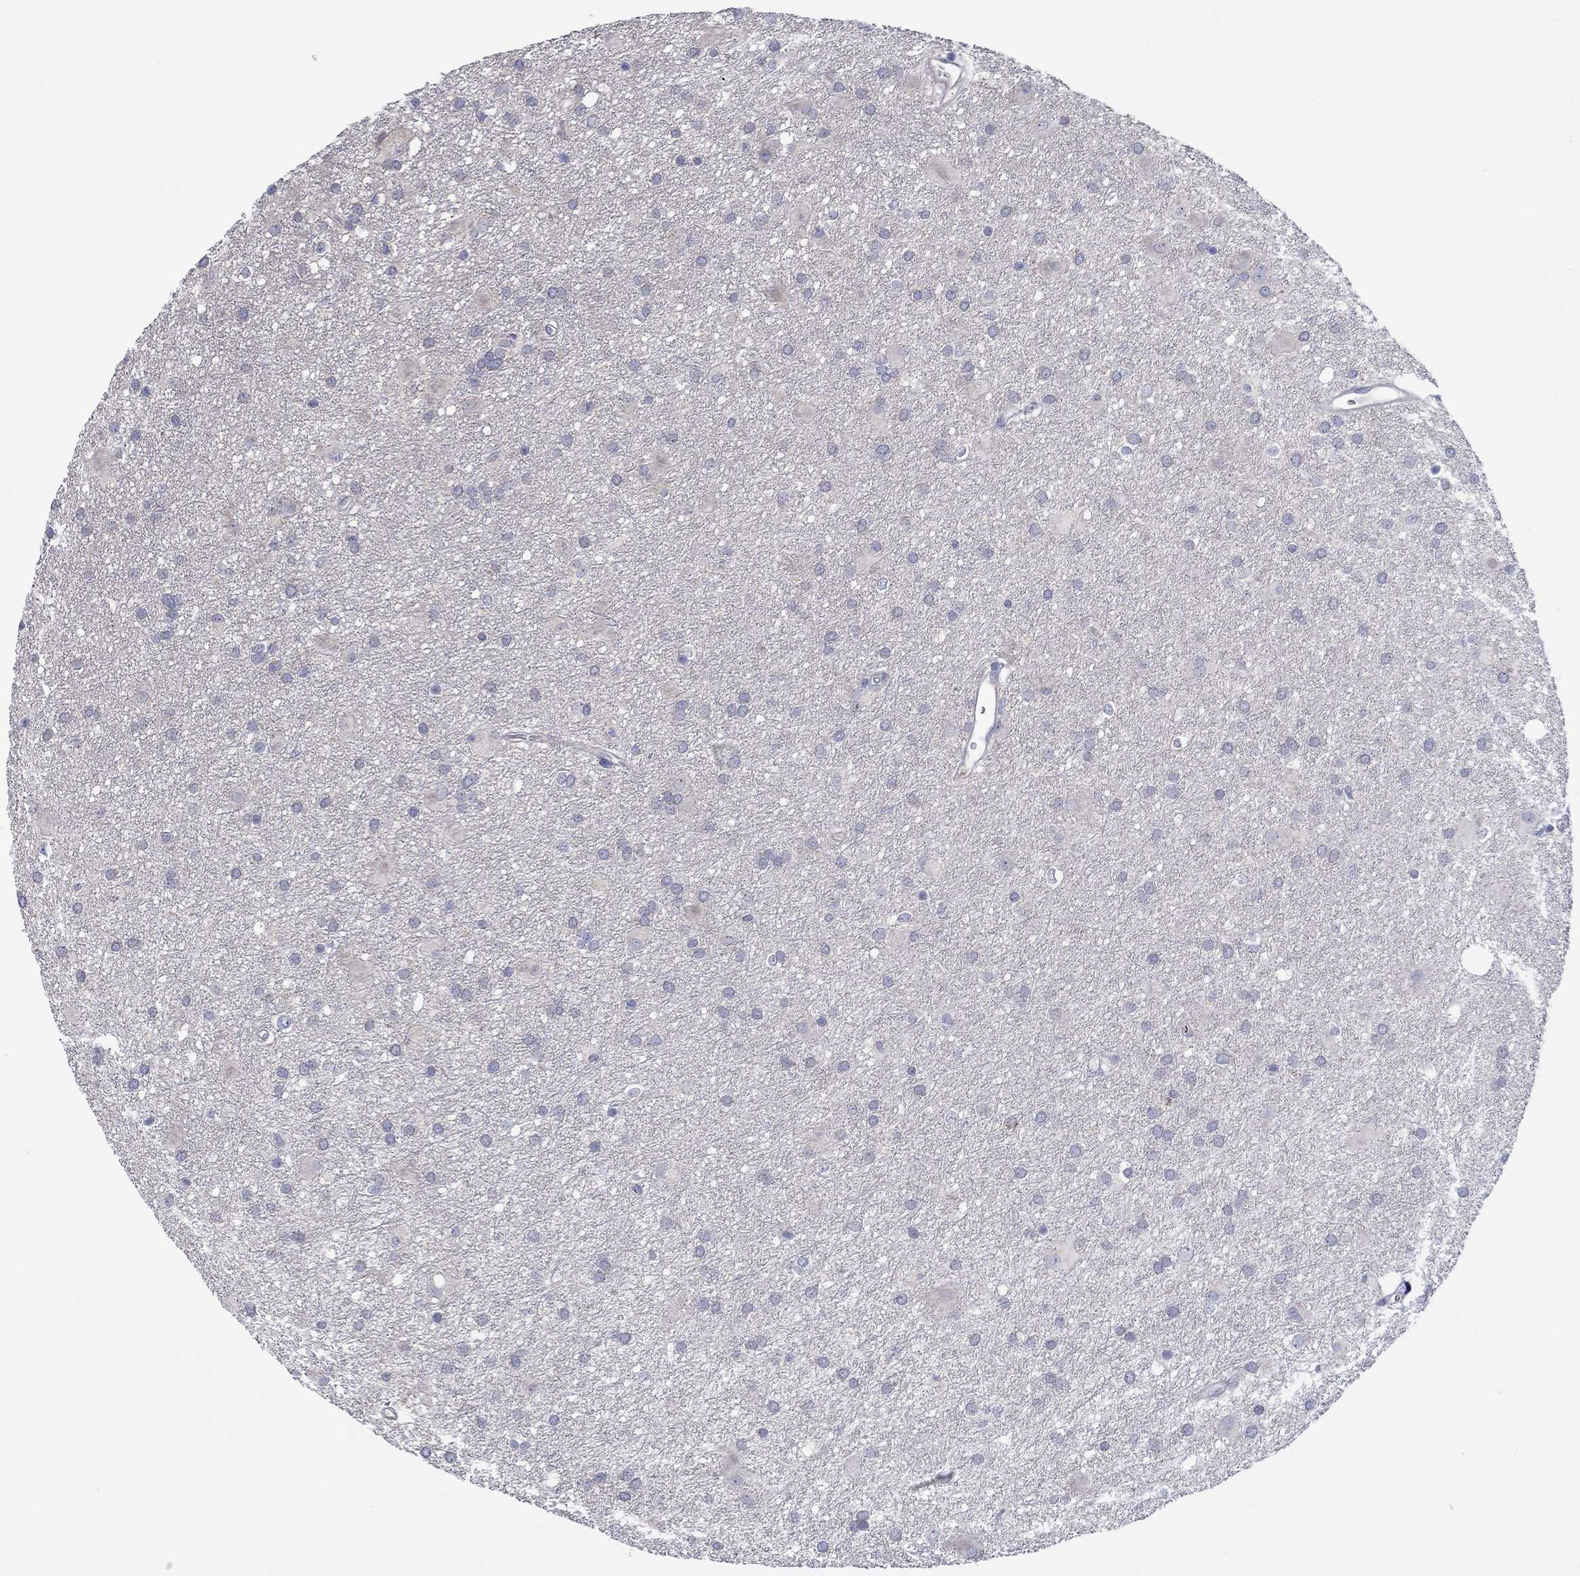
{"staining": {"intensity": "negative", "quantity": "none", "location": "none"}, "tissue": "glioma", "cell_type": "Tumor cells", "image_type": "cancer", "snomed": [{"axis": "morphology", "description": "Glioma, malignant, Low grade"}, {"axis": "topography", "description": "Brain"}], "caption": "Human glioma stained for a protein using IHC shows no expression in tumor cells.", "gene": "CHIT1", "patient": {"sex": "male", "age": 58}}